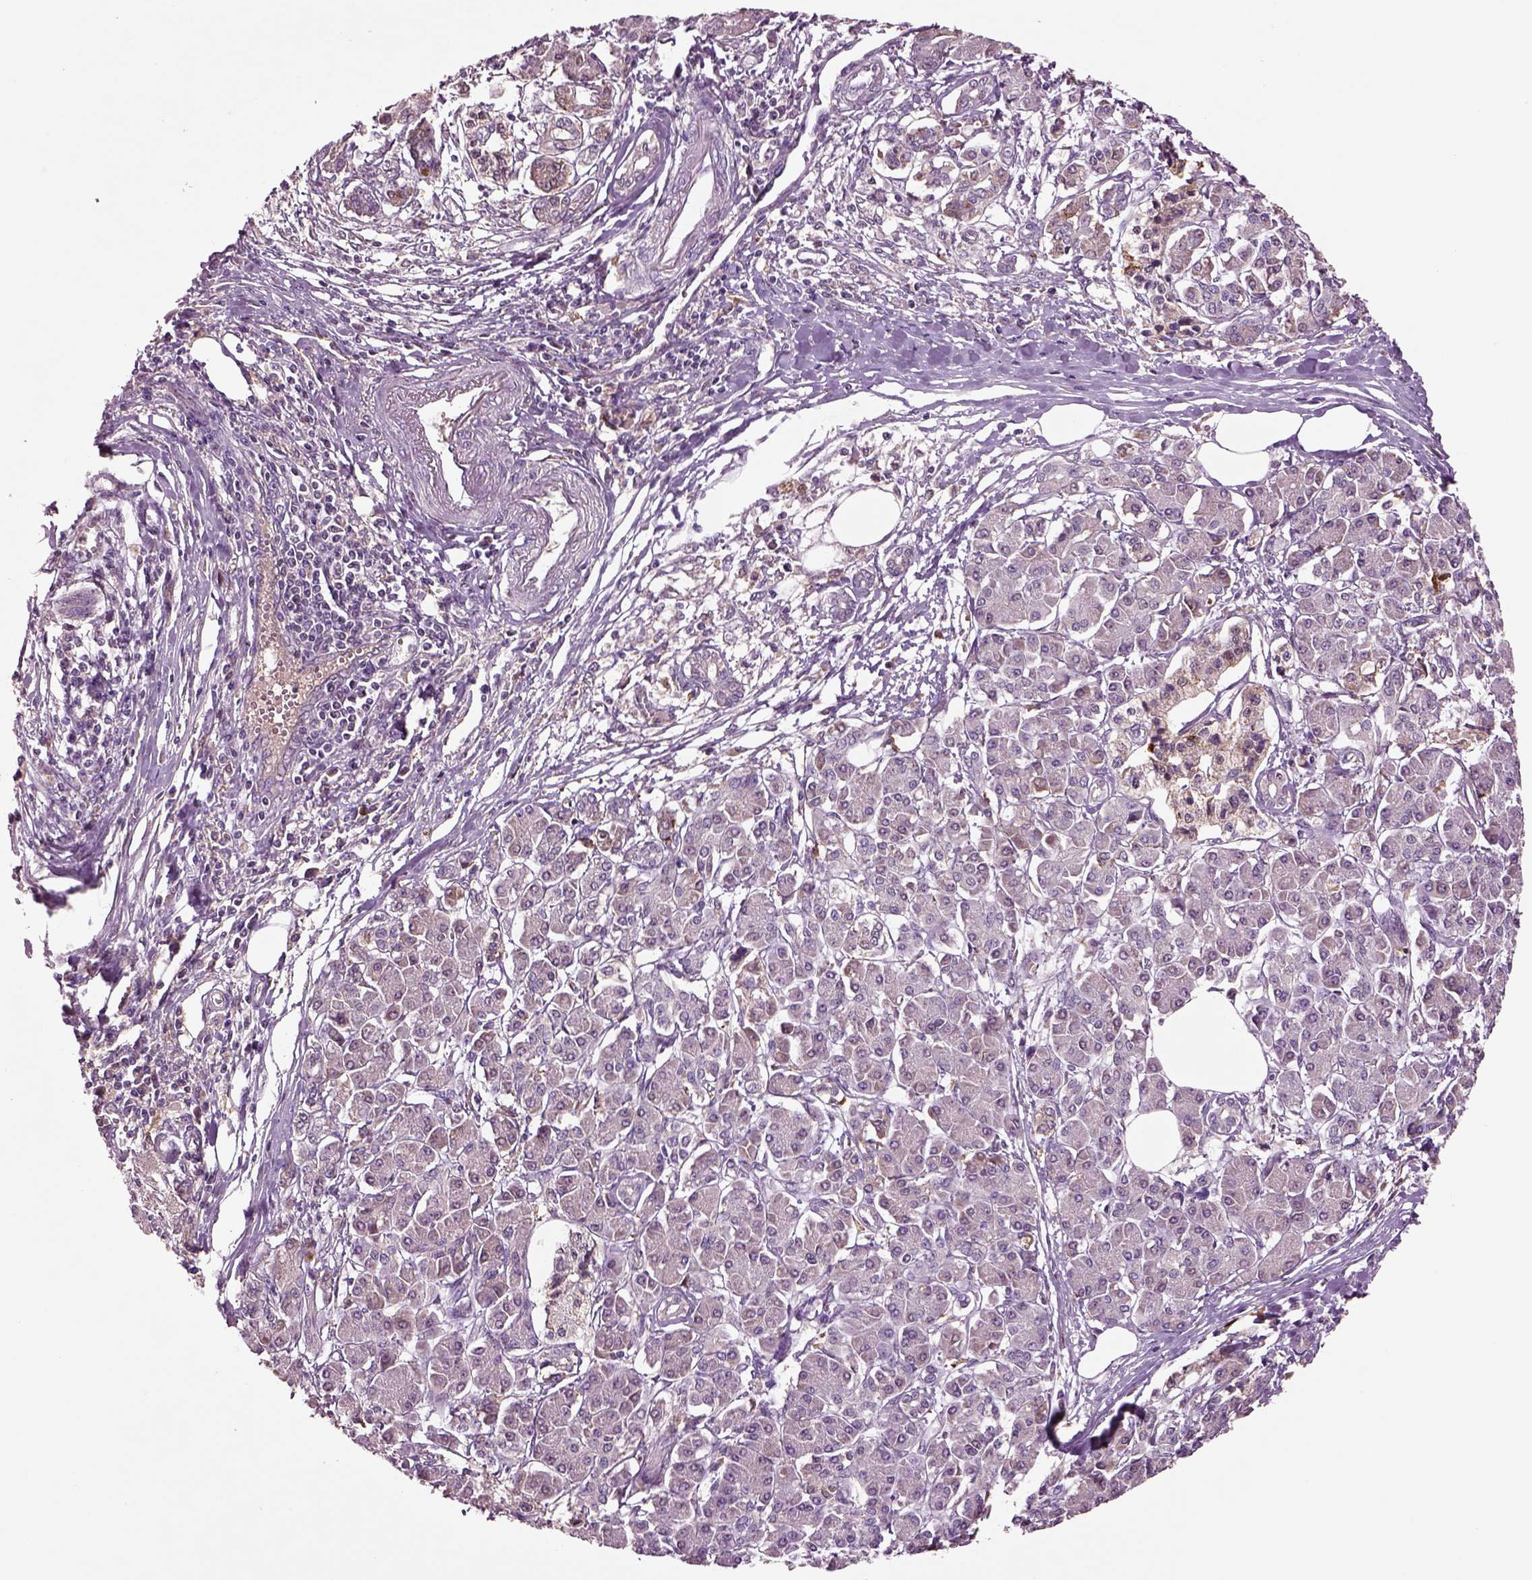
{"staining": {"intensity": "negative", "quantity": "none", "location": "none"}, "tissue": "pancreatic cancer", "cell_type": "Tumor cells", "image_type": "cancer", "snomed": [{"axis": "morphology", "description": "Adenocarcinoma, NOS"}, {"axis": "topography", "description": "Pancreas"}], "caption": "There is no significant positivity in tumor cells of pancreatic adenocarcinoma.", "gene": "MDP1", "patient": {"sex": "female", "age": 68}}